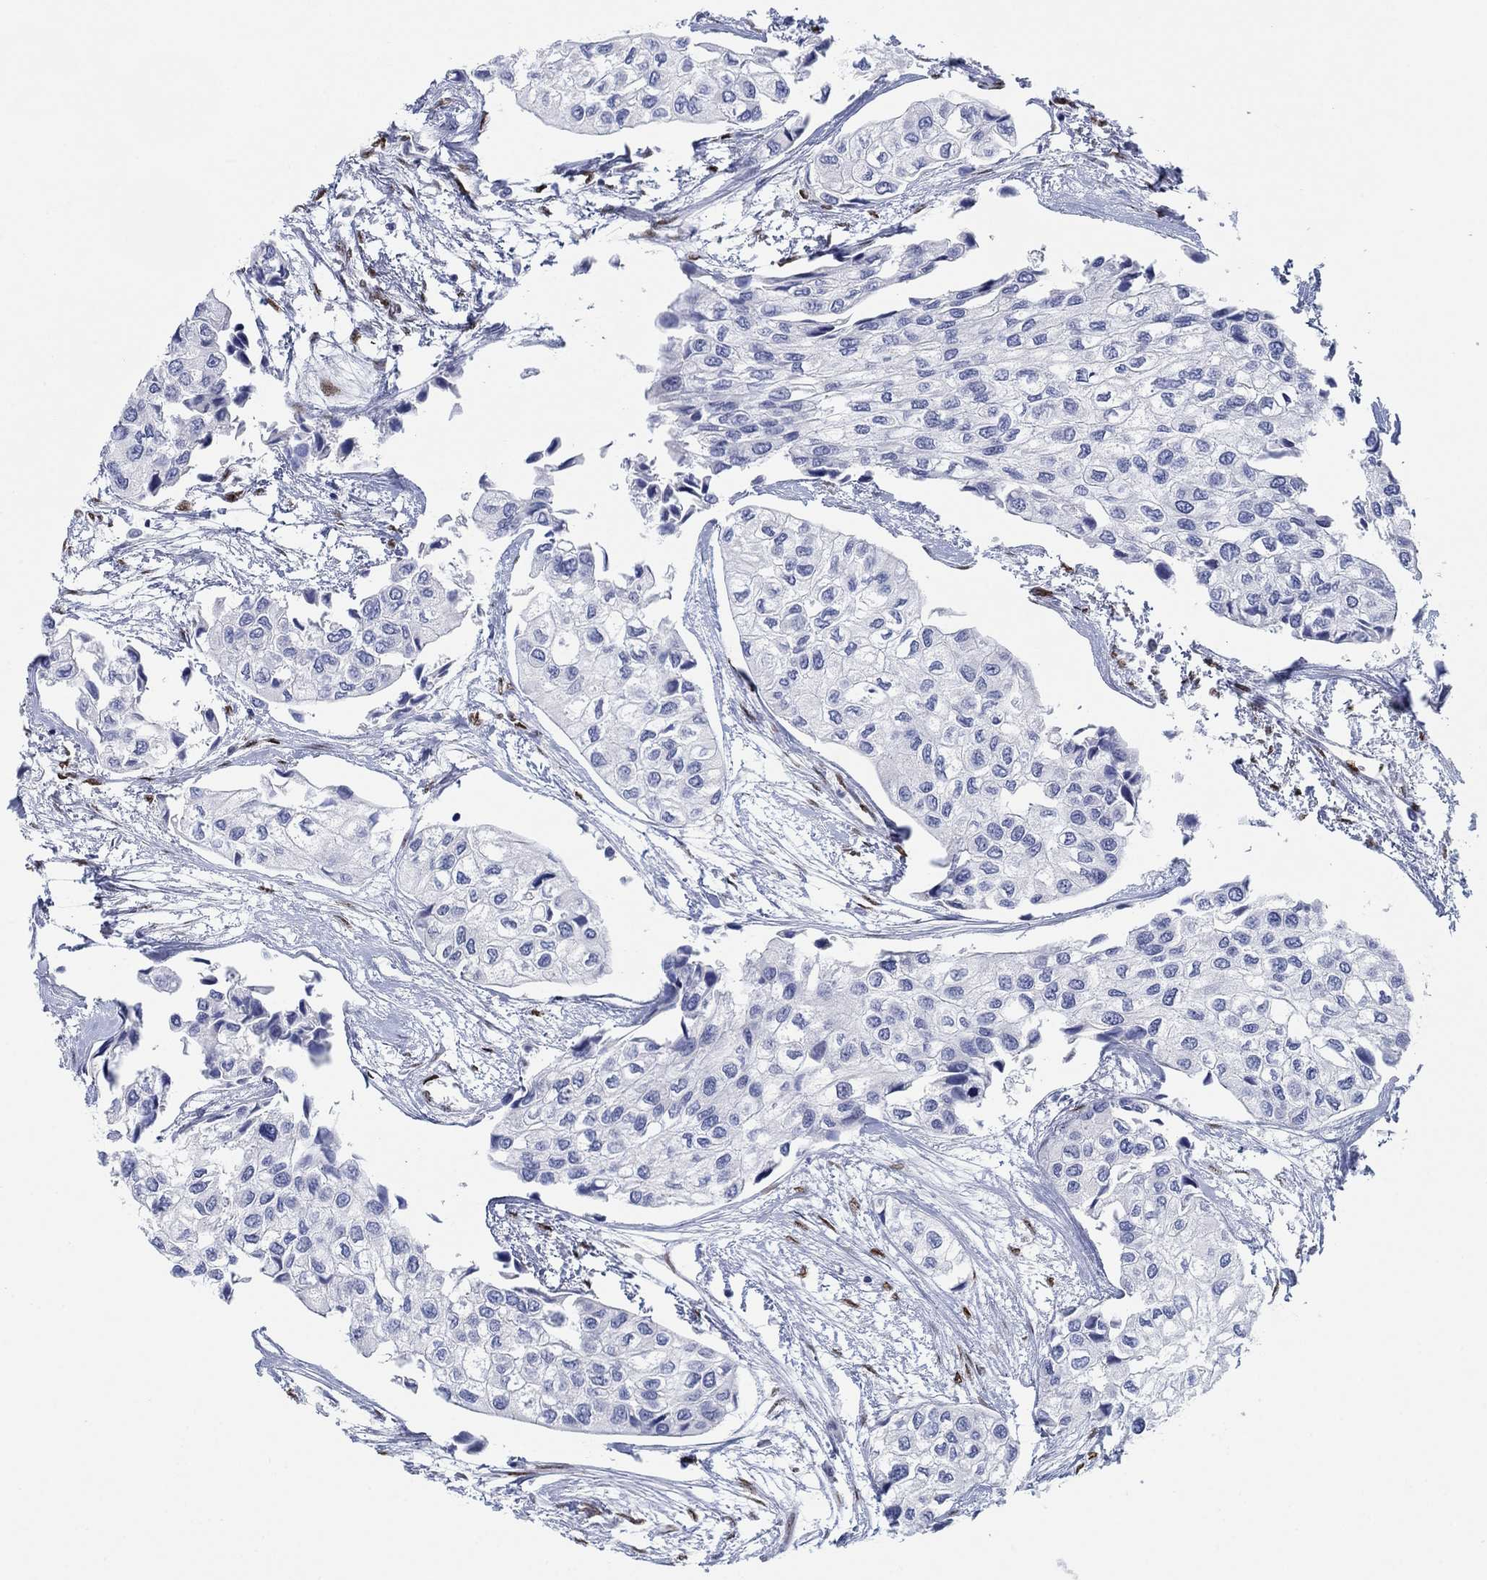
{"staining": {"intensity": "negative", "quantity": "none", "location": "none"}, "tissue": "urothelial cancer", "cell_type": "Tumor cells", "image_type": "cancer", "snomed": [{"axis": "morphology", "description": "Urothelial carcinoma, High grade"}, {"axis": "topography", "description": "Urinary bladder"}], "caption": "High-grade urothelial carcinoma was stained to show a protein in brown. There is no significant positivity in tumor cells. (DAB (3,3'-diaminobenzidine) immunohistochemistry, high magnification).", "gene": "ZEB1", "patient": {"sex": "male", "age": 73}}